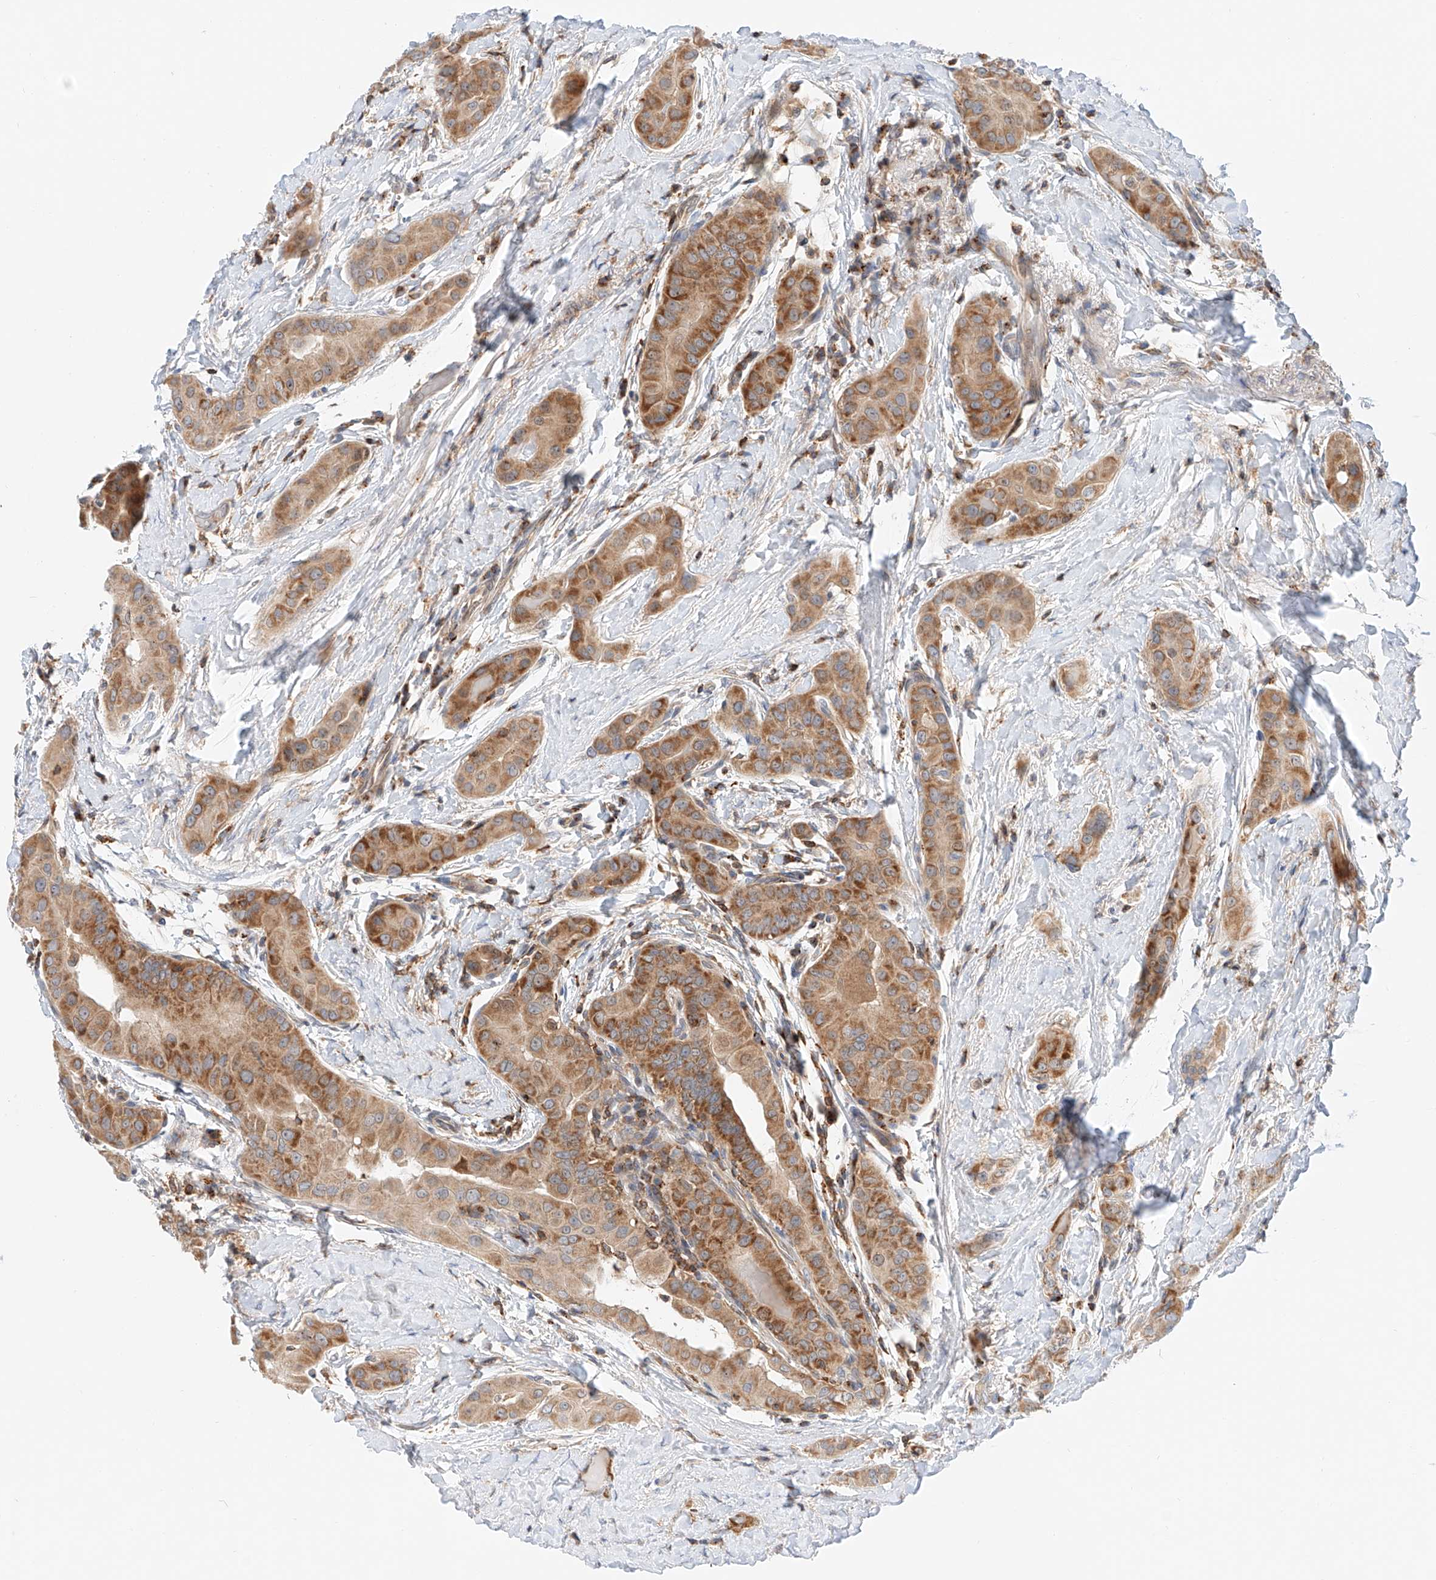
{"staining": {"intensity": "moderate", "quantity": ">75%", "location": "cytoplasmic/membranous"}, "tissue": "thyroid cancer", "cell_type": "Tumor cells", "image_type": "cancer", "snomed": [{"axis": "morphology", "description": "Papillary adenocarcinoma, NOS"}, {"axis": "topography", "description": "Thyroid gland"}], "caption": "Moderate cytoplasmic/membranous protein expression is present in approximately >75% of tumor cells in thyroid cancer. The protein is stained brown, and the nuclei are stained in blue (DAB (3,3'-diaminobenzidine) IHC with brightfield microscopy, high magnification).", "gene": "MFN2", "patient": {"sex": "male", "age": 33}}